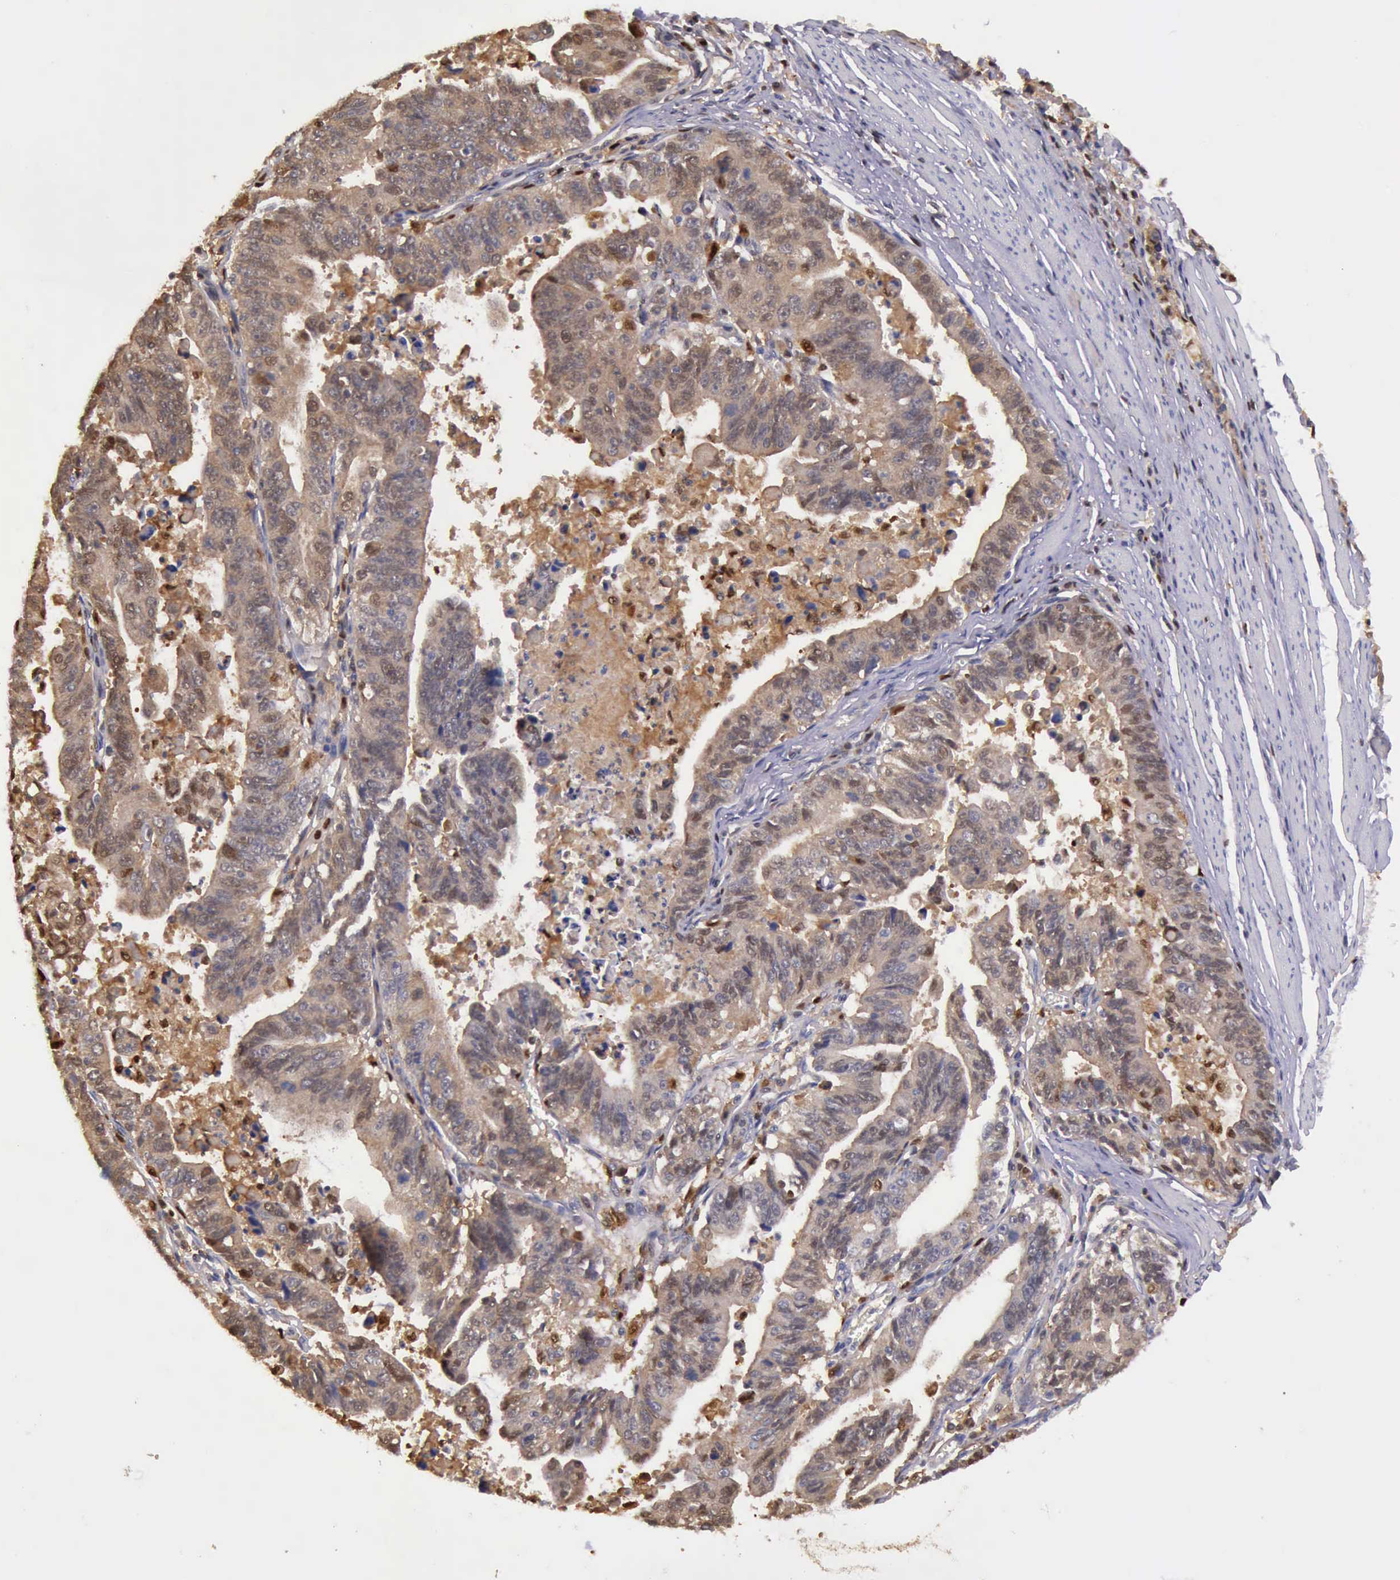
{"staining": {"intensity": "weak", "quantity": "25%-75%", "location": "cytoplasmic/membranous,nuclear"}, "tissue": "stomach cancer", "cell_type": "Tumor cells", "image_type": "cancer", "snomed": [{"axis": "morphology", "description": "Adenocarcinoma, NOS"}, {"axis": "topography", "description": "Stomach, upper"}], "caption": "Immunohistochemistry micrograph of human stomach adenocarcinoma stained for a protein (brown), which reveals low levels of weak cytoplasmic/membranous and nuclear expression in about 25%-75% of tumor cells.", "gene": "TYMP", "patient": {"sex": "female", "age": 50}}